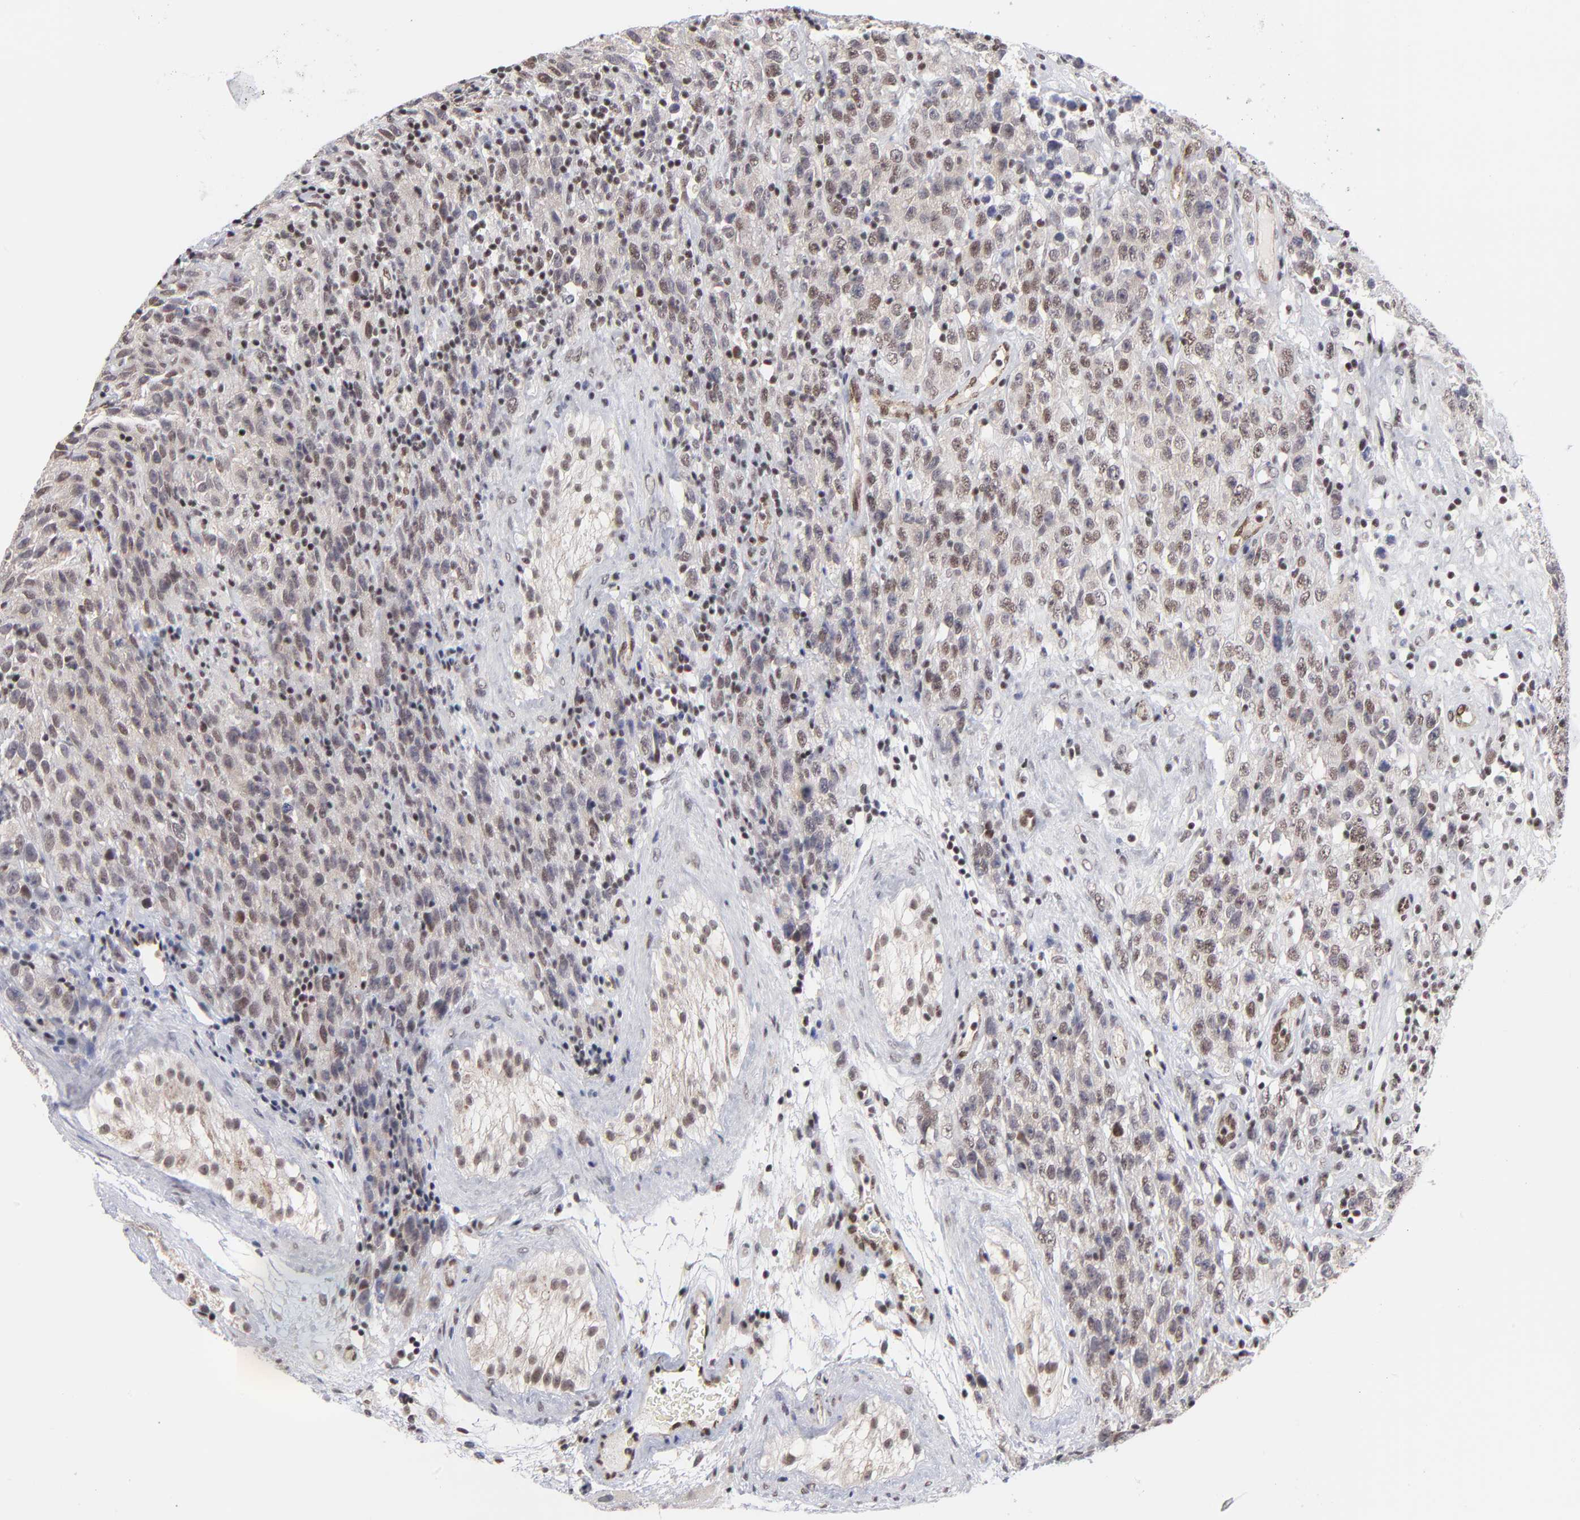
{"staining": {"intensity": "moderate", "quantity": ">75%", "location": "nuclear"}, "tissue": "testis cancer", "cell_type": "Tumor cells", "image_type": "cancer", "snomed": [{"axis": "morphology", "description": "Seminoma, NOS"}, {"axis": "topography", "description": "Testis"}], "caption": "Testis cancer tissue shows moderate nuclear positivity in about >75% of tumor cells (brown staining indicates protein expression, while blue staining denotes nuclei).", "gene": "GABPA", "patient": {"sex": "male", "age": 52}}